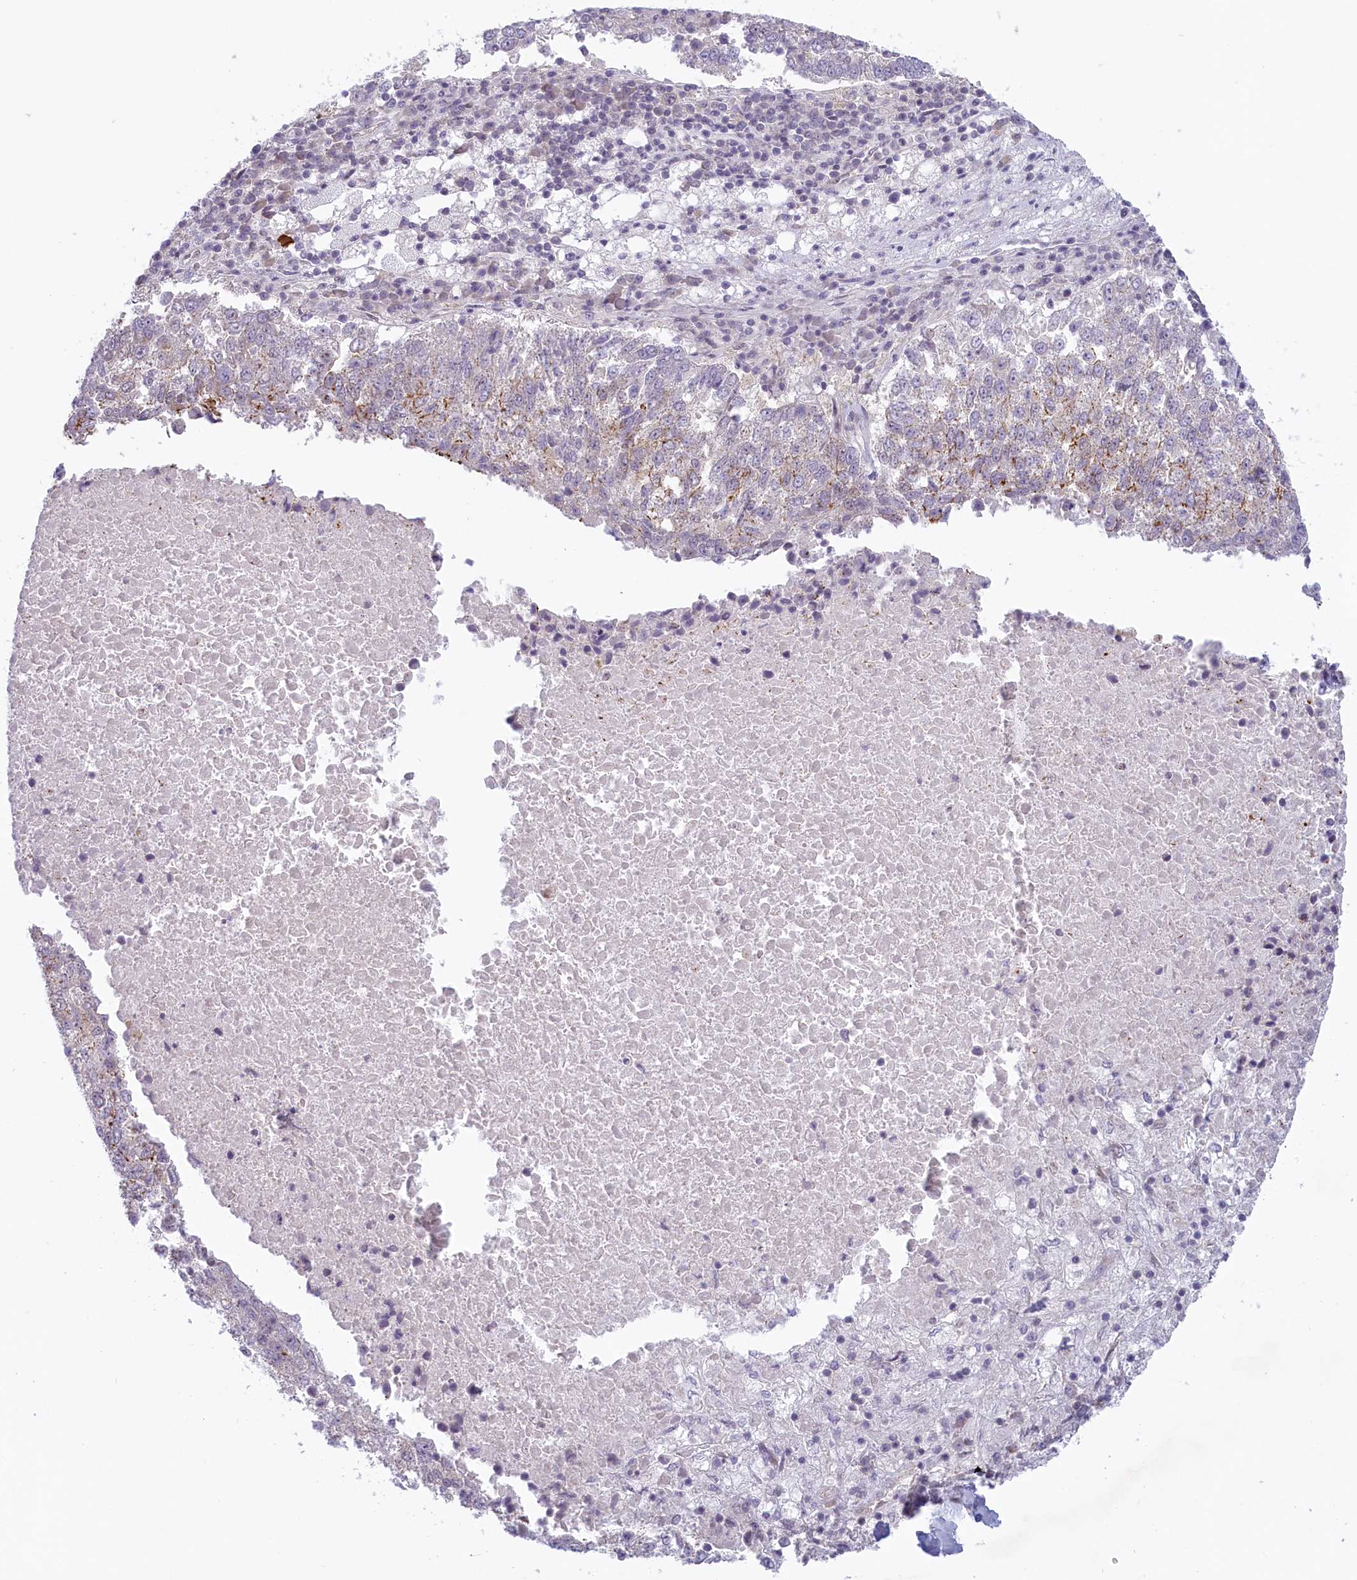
{"staining": {"intensity": "weak", "quantity": "<25%", "location": "cytoplasmic/membranous"}, "tissue": "lung cancer", "cell_type": "Tumor cells", "image_type": "cancer", "snomed": [{"axis": "morphology", "description": "Squamous cell carcinoma, NOS"}, {"axis": "topography", "description": "Lung"}], "caption": "DAB immunohistochemical staining of human lung squamous cell carcinoma displays no significant positivity in tumor cells. (DAB IHC, high magnification).", "gene": "C19orf44", "patient": {"sex": "male", "age": 73}}